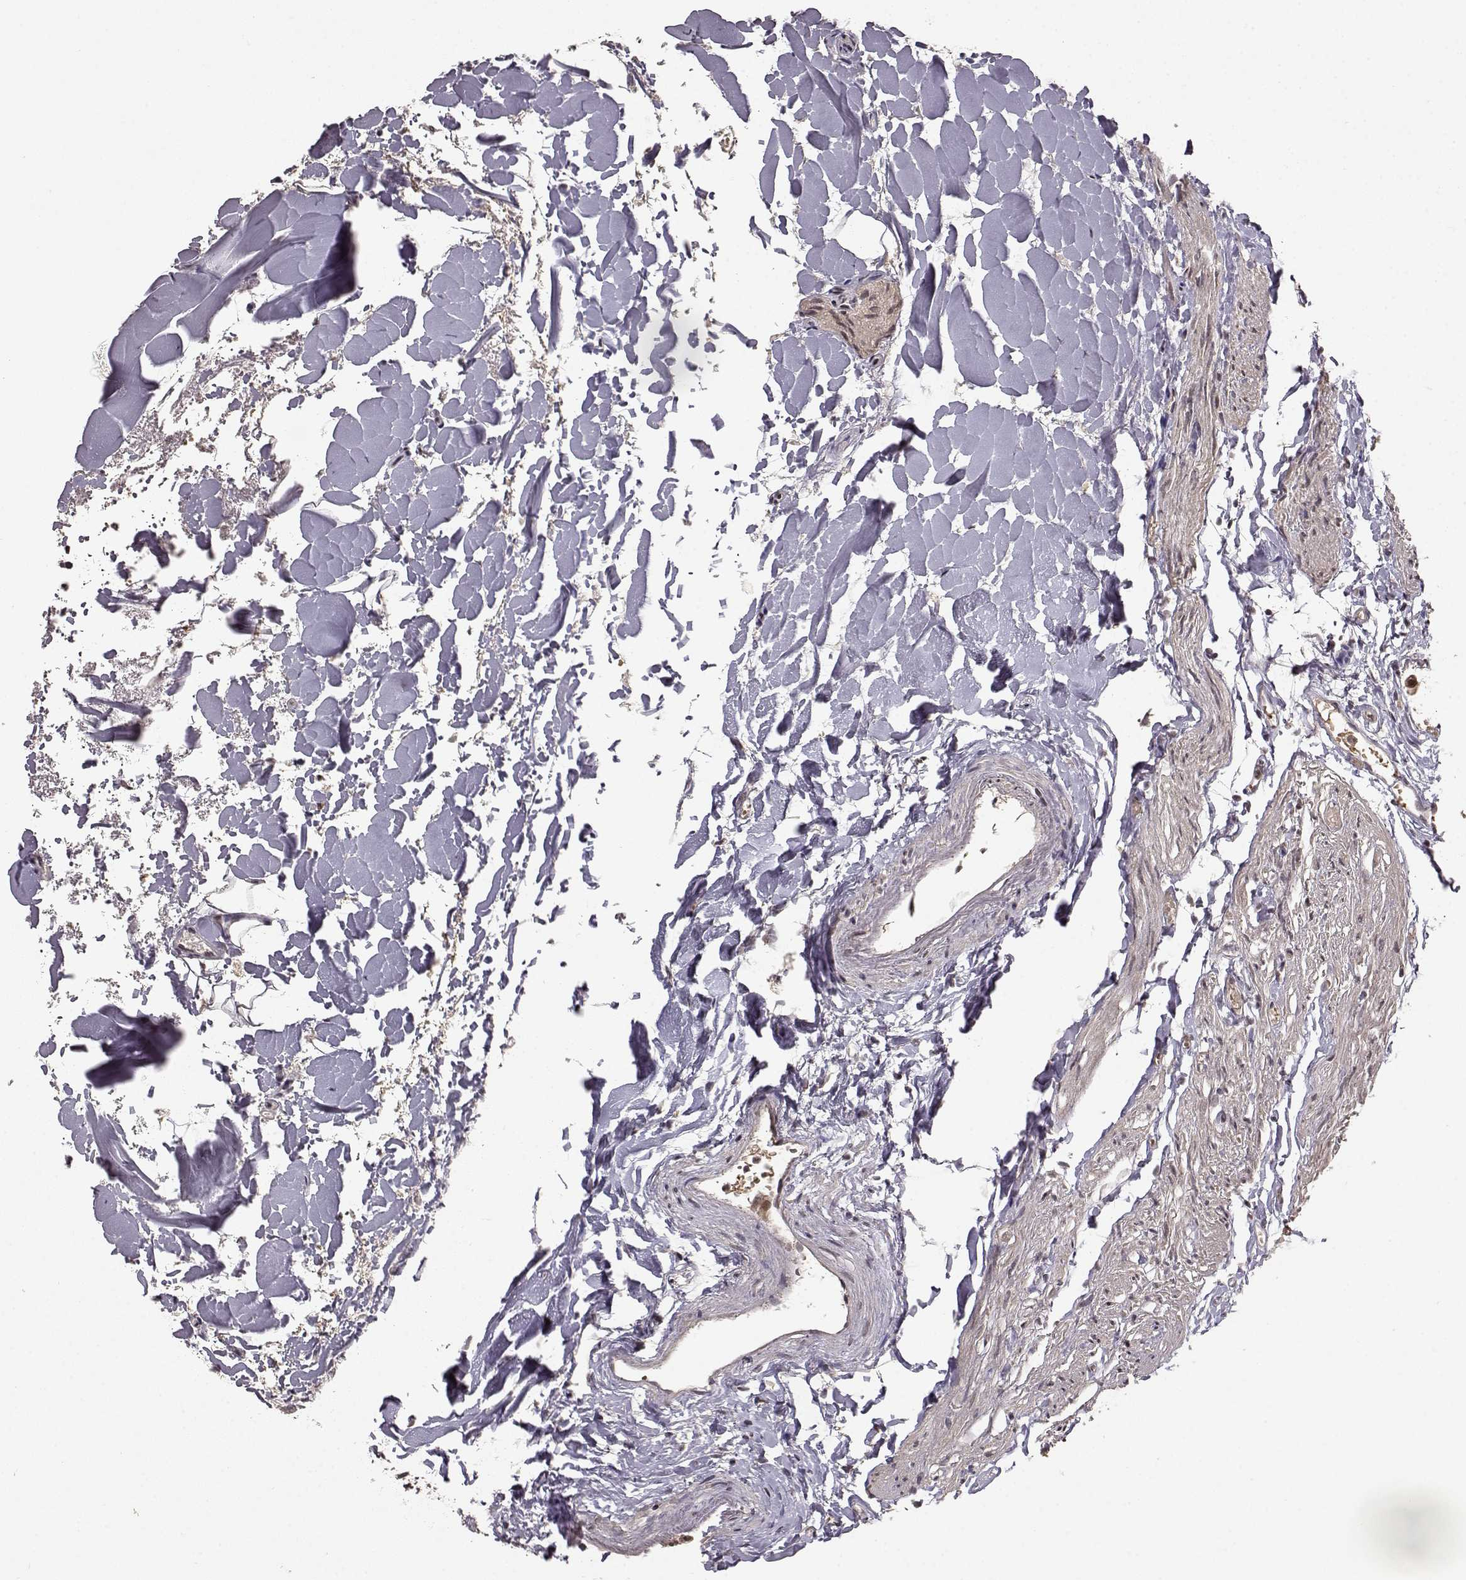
{"staining": {"intensity": "weak", "quantity": "25%-75%", "location": "nuclear"}, "tissue": "gallbladder", "cell_type": "Glandular cells", "image_type": "normal", "snomed": [{"axis": "morphology", "description": "Normal tissue, NOS"}, {"axis": "topography", "description": "Gallbladder"}], "caption": "Immunohistochemical staining of benign gallbladder displays 25%-75% levels of weak nuclear protein staining in approximately 25%-75% of glandular cells.", "gene": "NTRK2", "patient": {"sex": "female", "age": 47}}